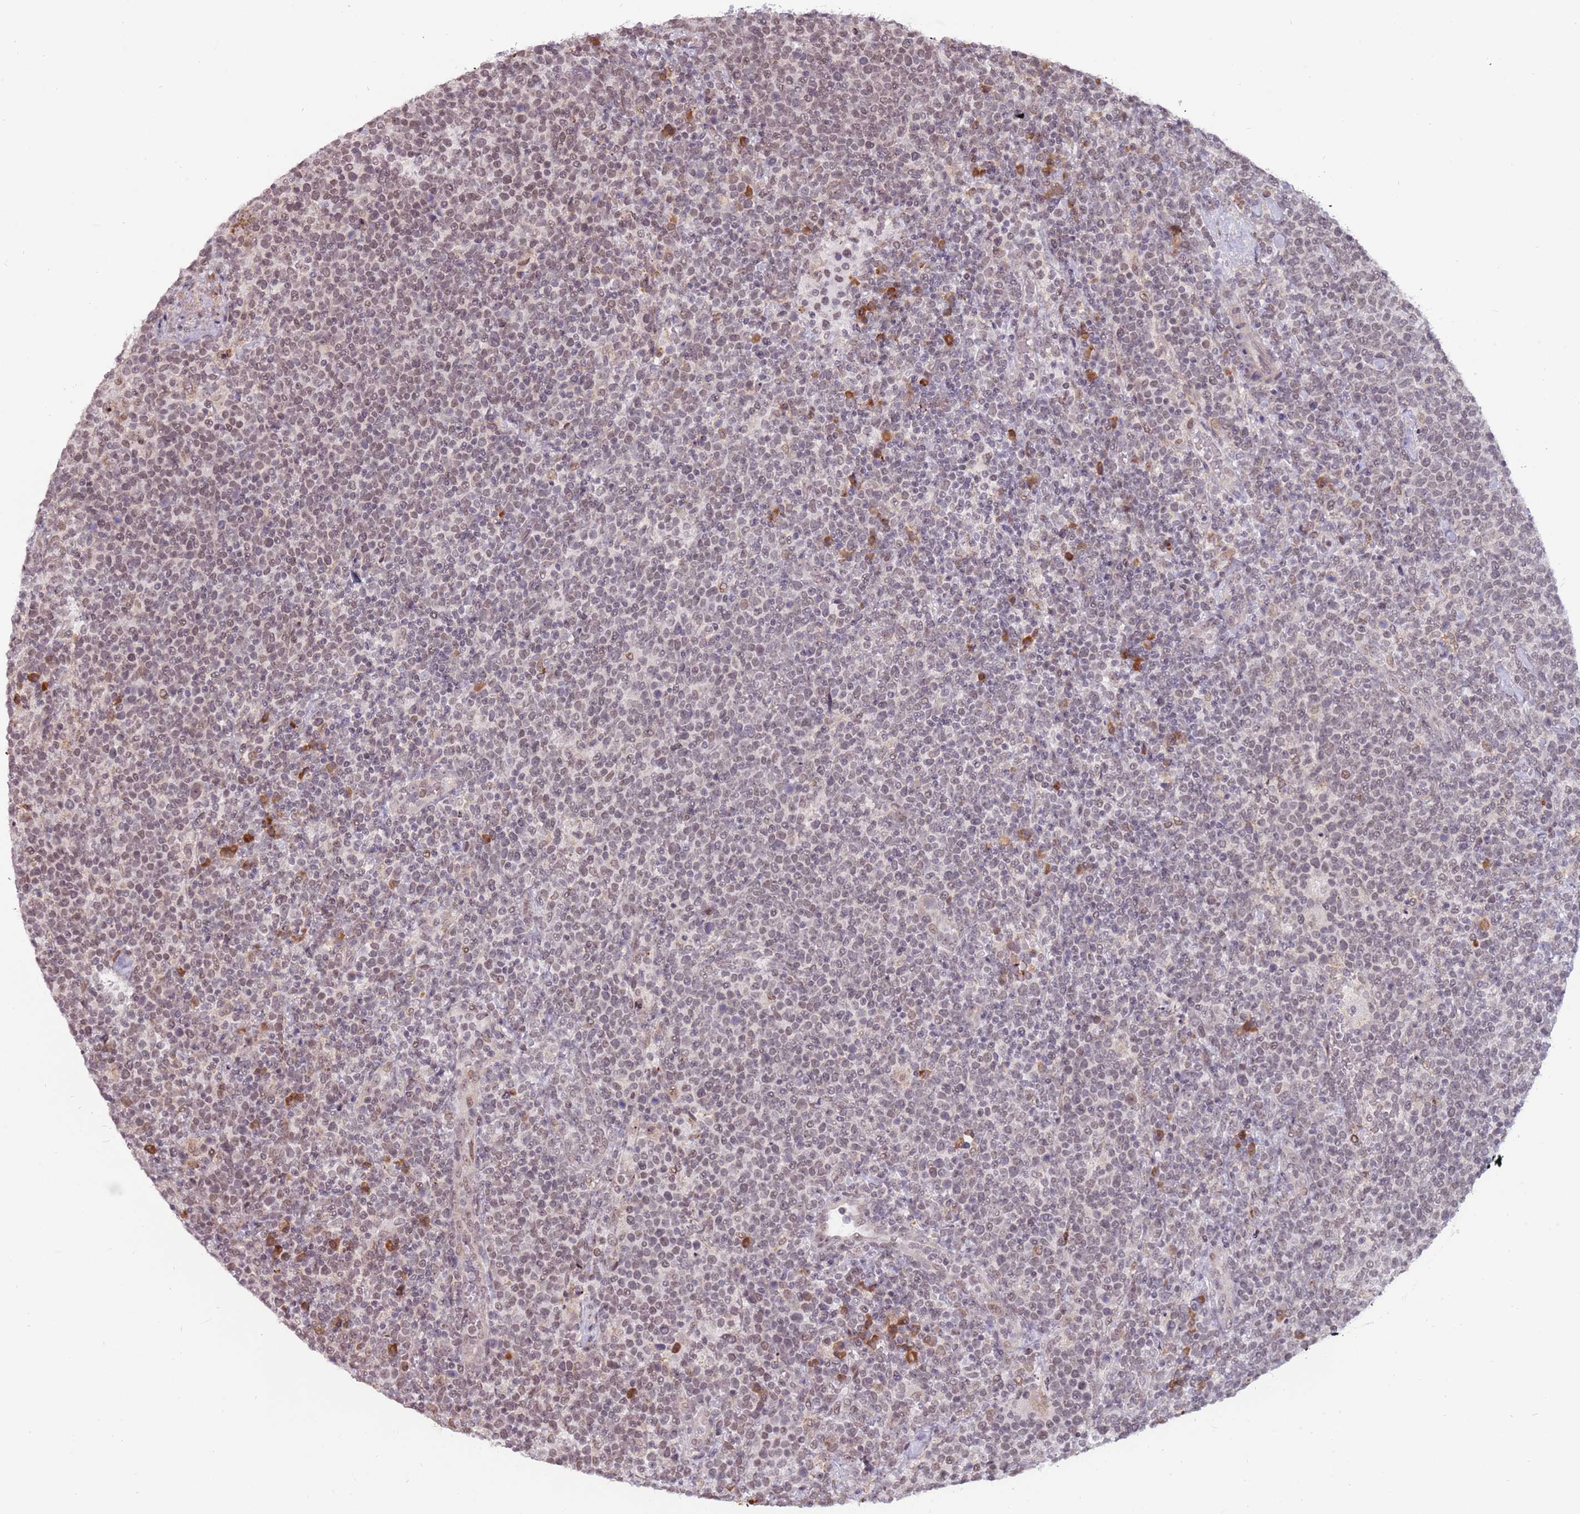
{"staining": {"intensity": "weak", "quantity": "25%-75%", "location": "nuclear"}, "tissue": "lymphoma", "cell_type": "Tumor cells", "image_type": "cancer", "snomed": [{"axis": "morphology", "description": "Malignant lymphoma, non-Hodgkin's type, High grade"}, {"axis": "topography", "description": "Lymph node"}], "caption": "DAB (3,3'-diaminobenzidine) immunohistochemical staining of lymphoma reveals weak nuclear protein positivity in about 25%-75% of tumor cells. The protein of interest is shown in brown color, while the nuclei are stained blue.", "gene": "BARD1", "patient": {"sex": "male", "age": 61}}